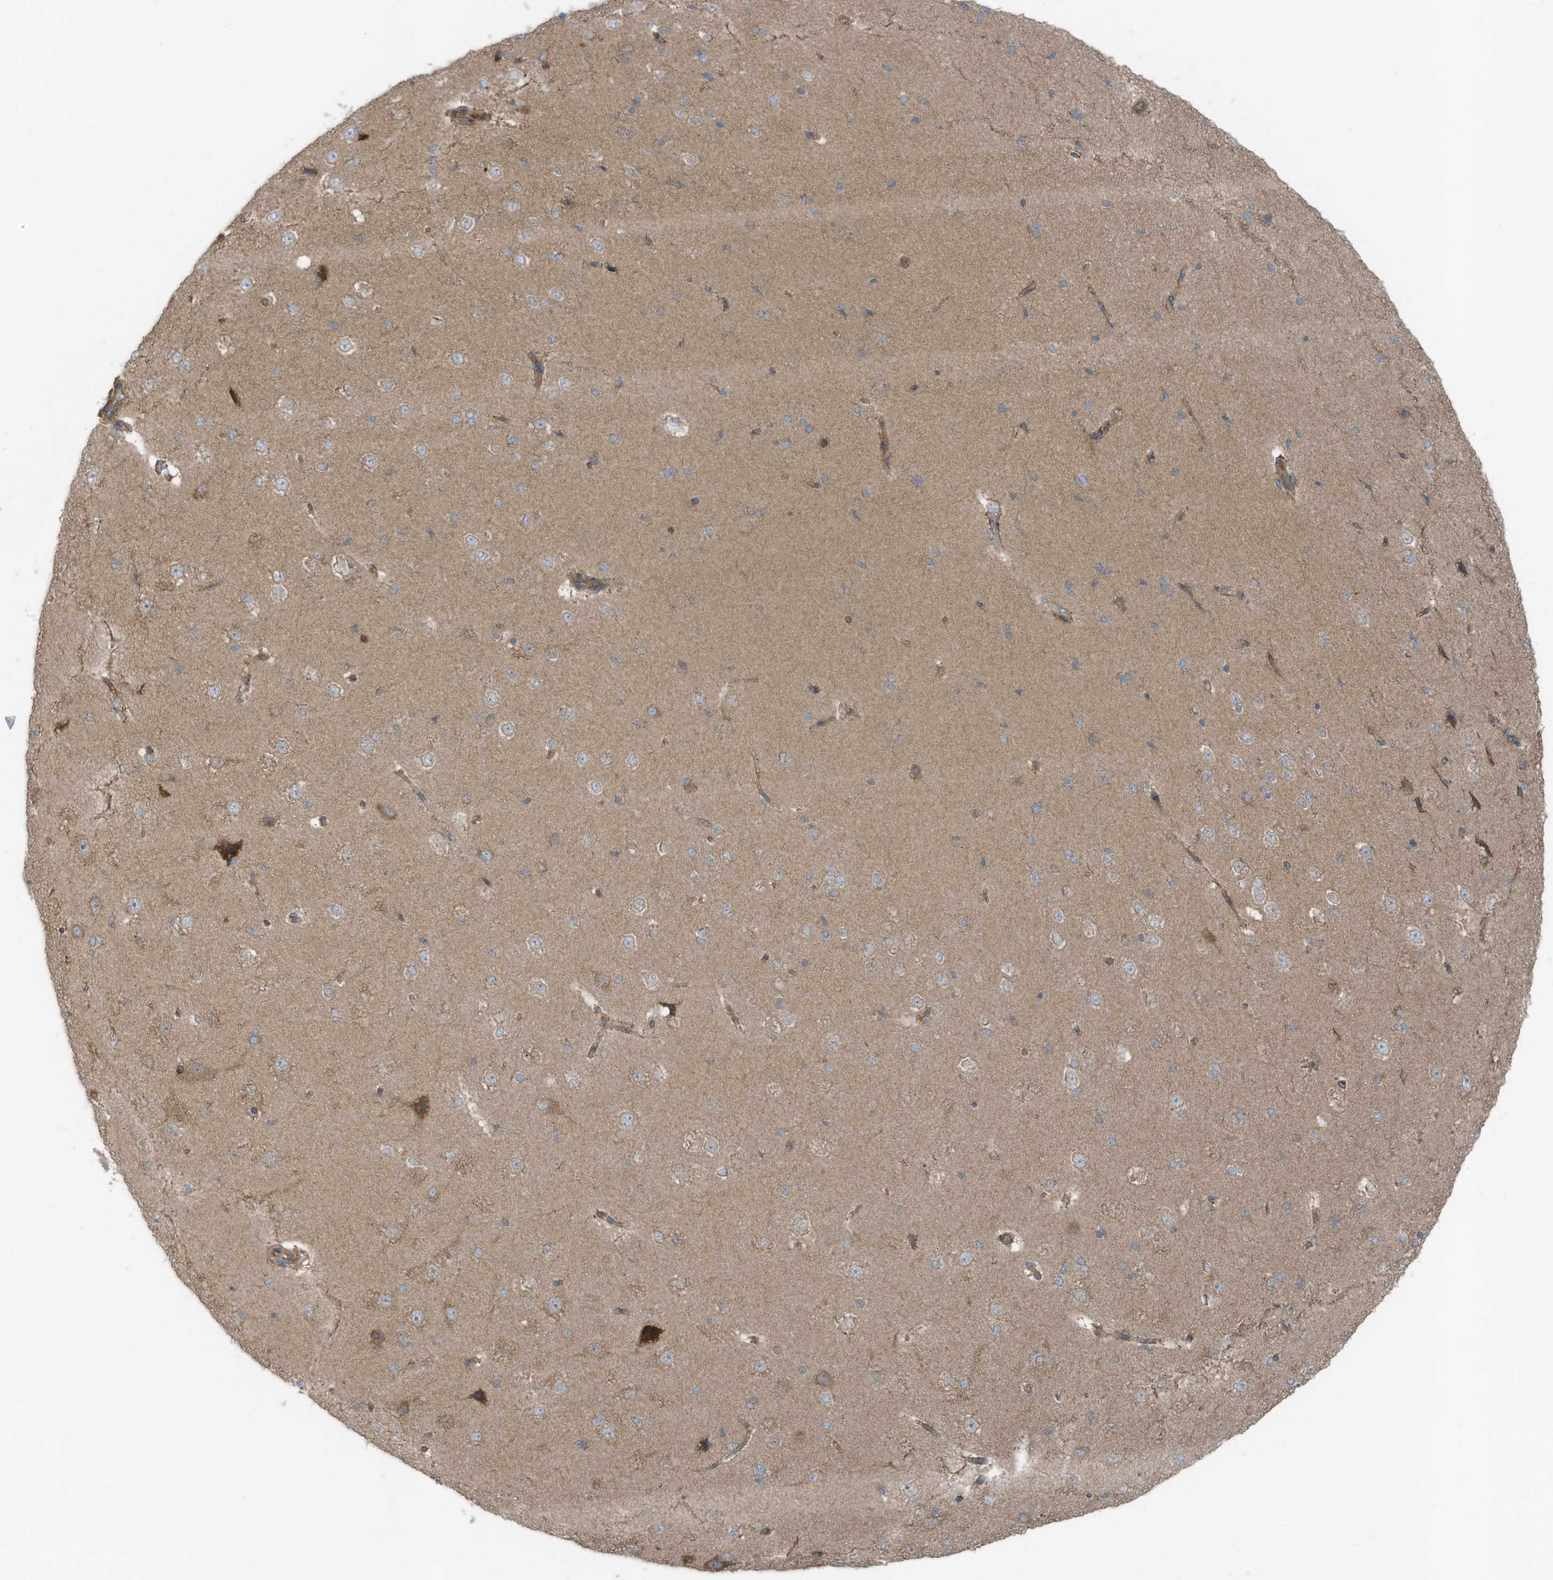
{"staining": {"intensity": "moderate", "quantity": ">75%", "location": "cytoplasmic/membranous"}, "tissue": "cerebral cortex", "cell_type": "Endothelial cells", "image_type": "normal", "snomed": [{"axis": "morphology", "description": "Normal tissue, NOS"}, {"axis": "morphology", "description": "Developmental malformation"}, {"axis": "topography", "description": "Cerebral cortex"}], "caption": "A histopathology image of human cerebral cortex stained for a protein reveals moderate cytoplasmic/membranous brown staining in endothelial cells.", "gene": "TXNDC9", "patient": {"sex": "female", "age": 30}}